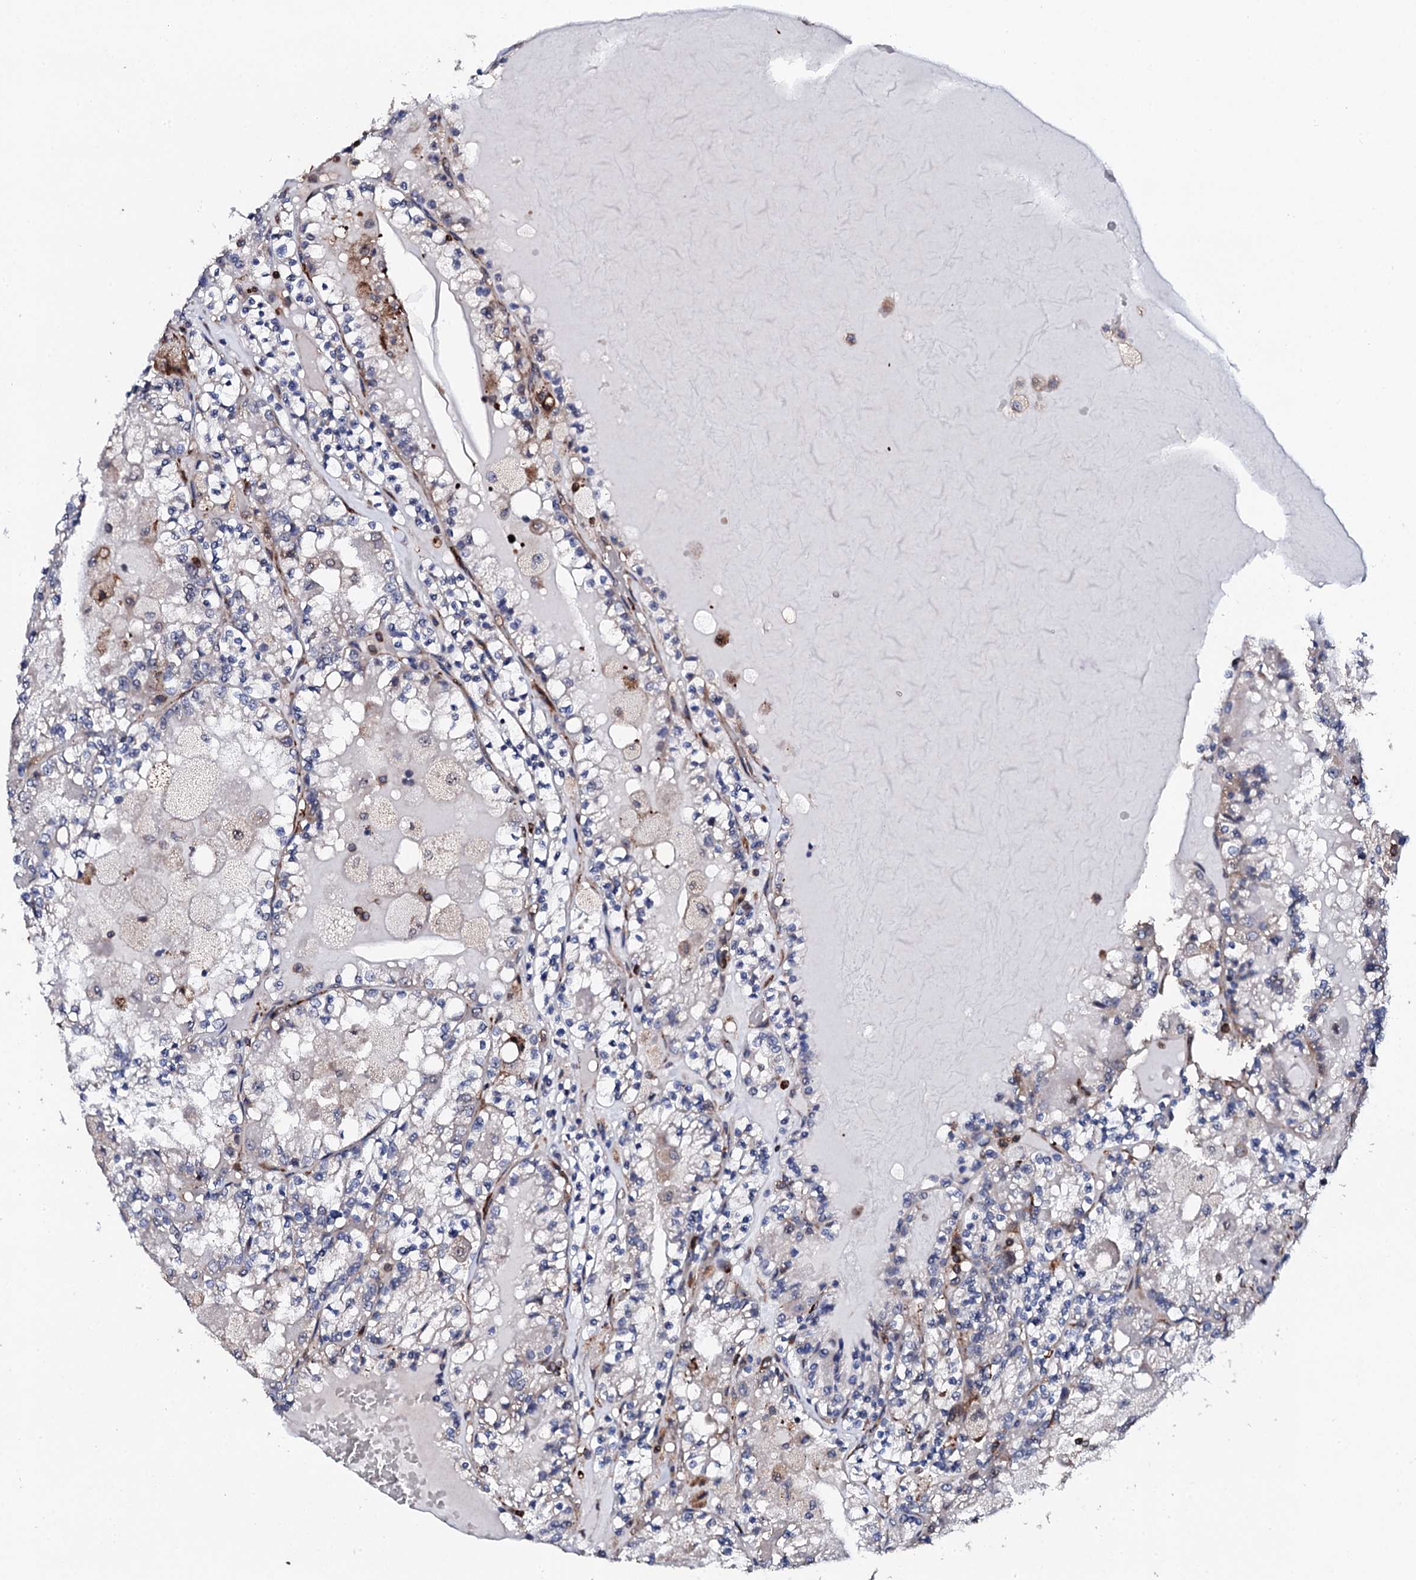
{"staining": {"intensity": "moderate", "quantity": "<25%", "location": "cytoplasmic/membranous"}, "tissue": "renal cancer", "cell_type": "Tumor cells", "image_type": "cancer", "snomed": [{"axis": "morphology", "description": "Adenocarcinoma, NOS"}, {"axis": "topography", "description": "Kidney"}], "caption": "This is an image of IHC staining of adenocarcinoma (renal), which shows moderate staining in the cytoplasmic/membranous of tumor cells.", "gene": "GTPBP4", "patient": {"sex": "female", "age": 56}}